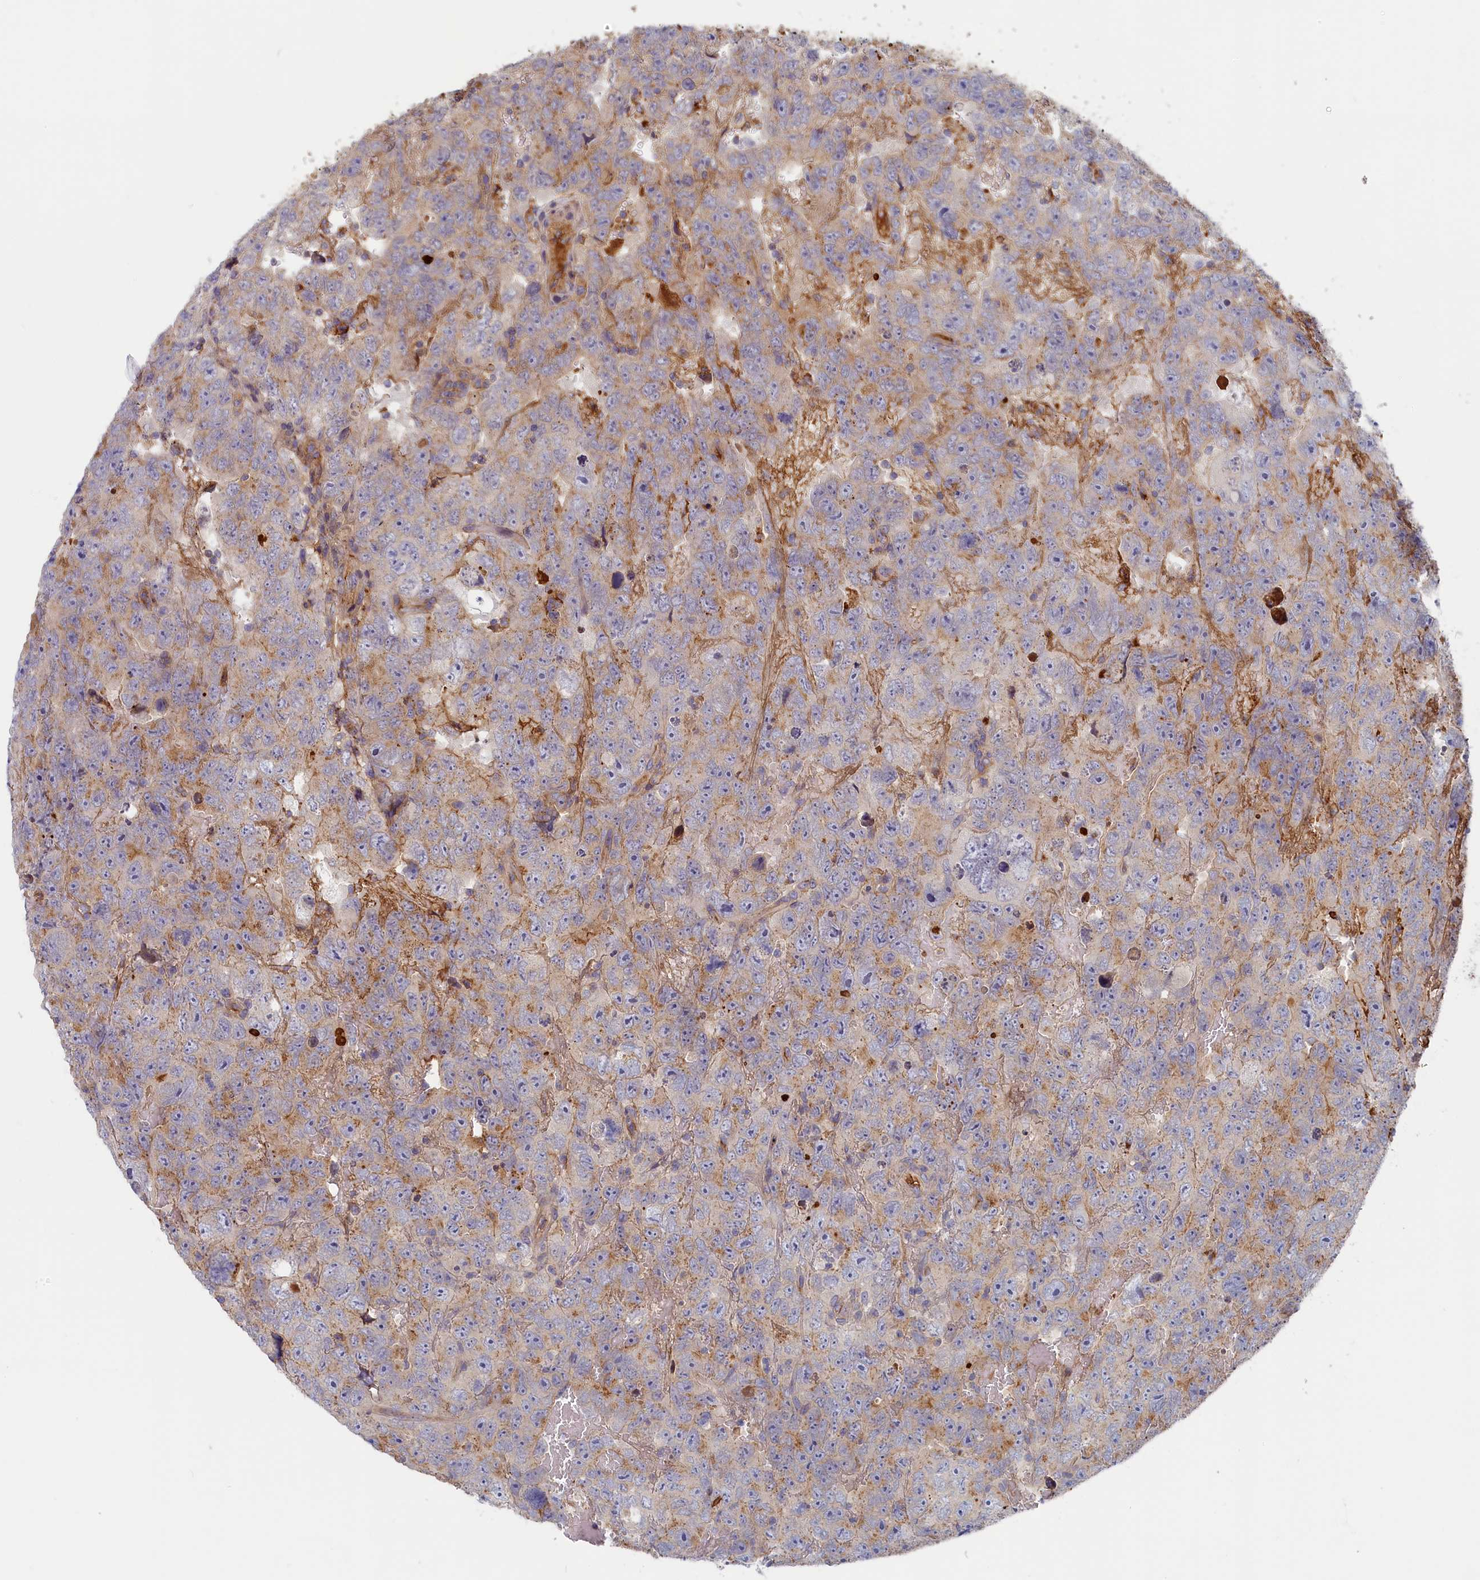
{"staining": {"intensity": "weak", "quantity": "<25%", "location": "cytoplasmic/membranous"}, "tissue": "testis cancer", "cell_type": "Tumor cells", "image_type": "cancer", "snomed": [{"axis": "morphology", "description": "Carcinoma, Embryonal, NOS"}, {"axis": "topography", "description": "Testis"}], "caption": "Image shows no protein expression in tumor cells of embryonal carcinoma (testis) tissue.", "gene": "STX16", "patient": {"sex": "male", "age": 45}}